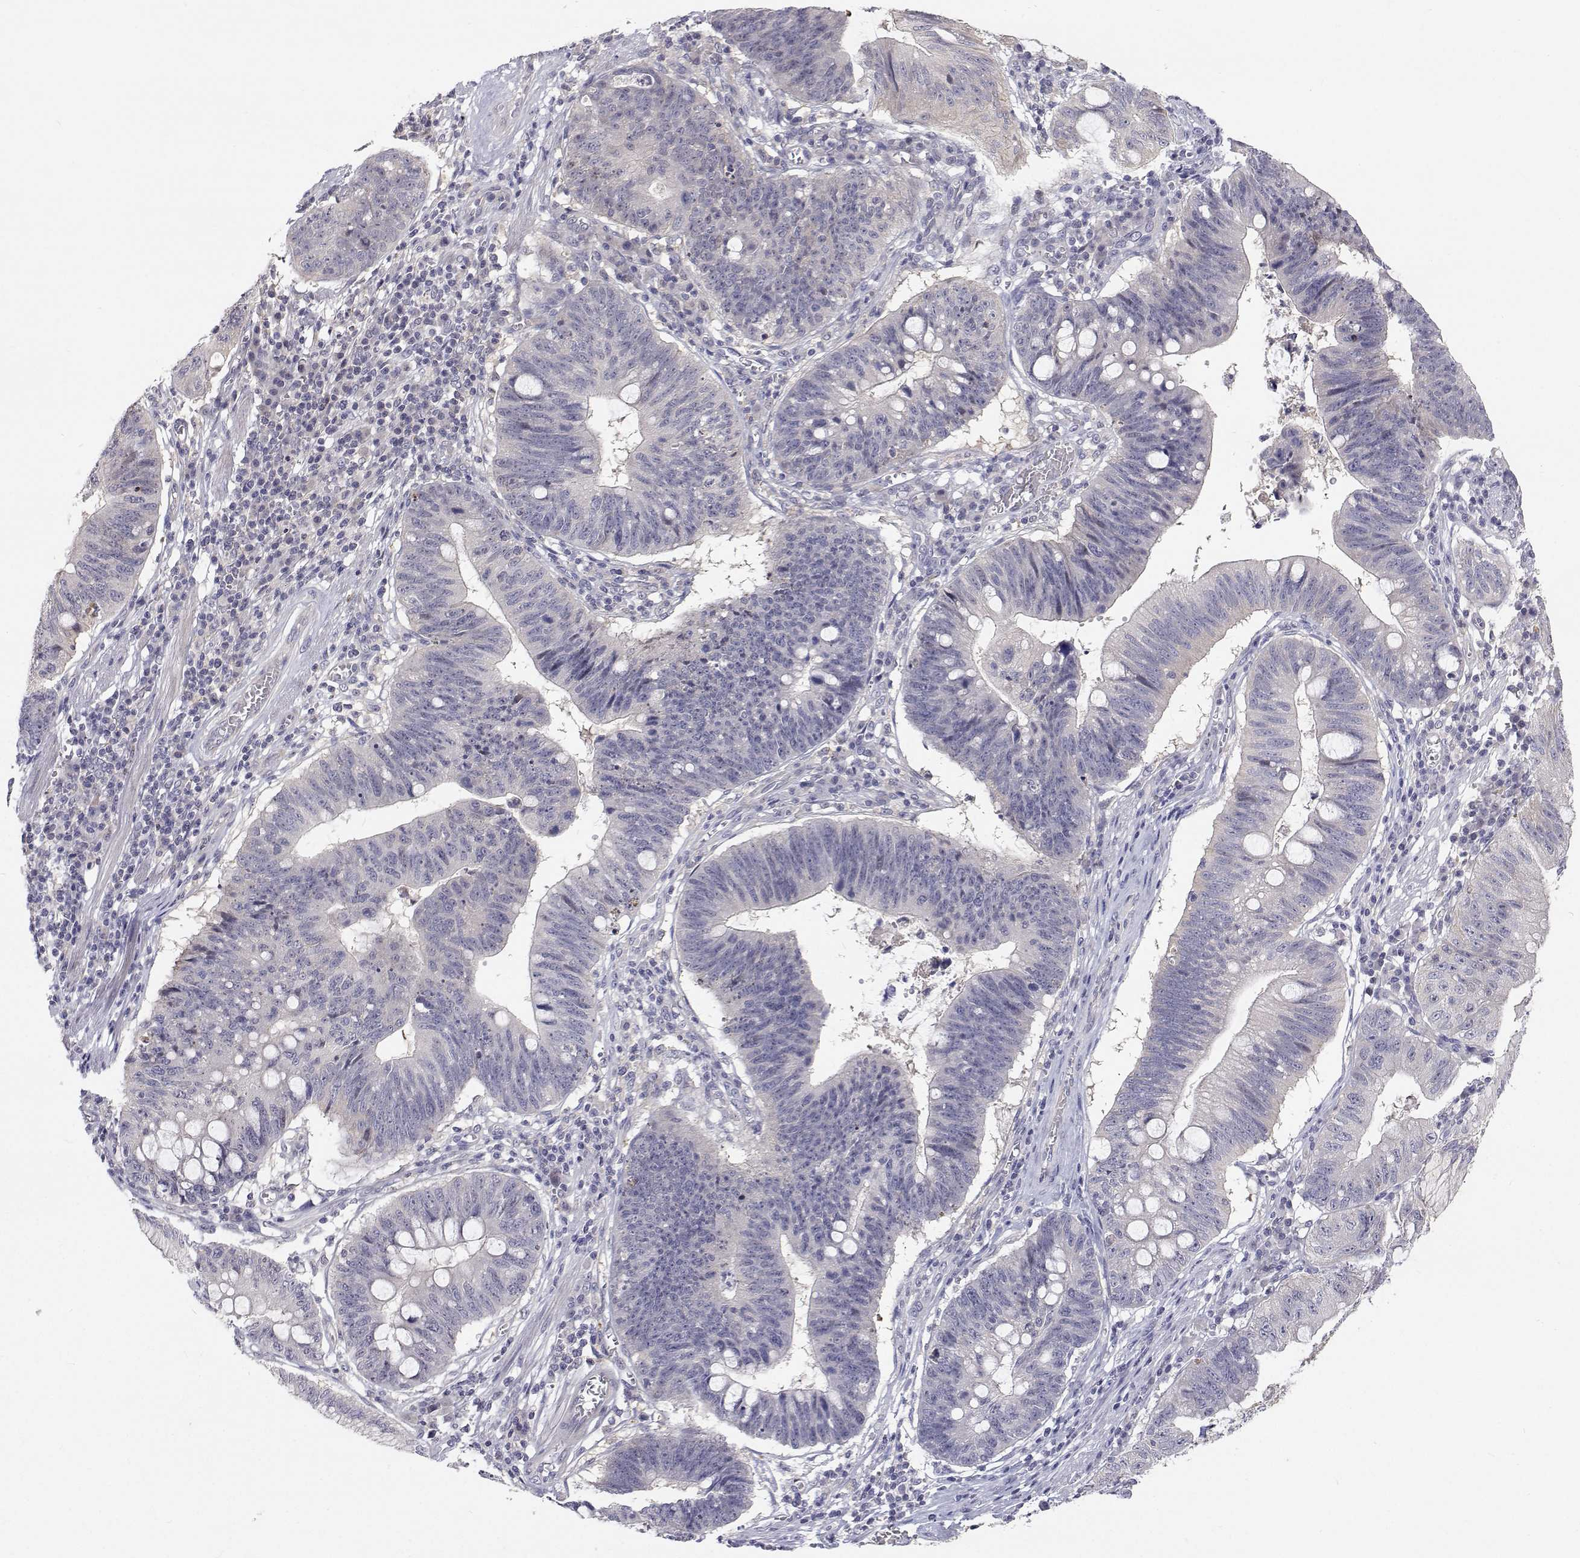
{"staining": {"intensity": "negative", "quantity": "none", "location": "none"}, "tissue": "stomach cancer", "cell_type": "Tumor cells", "image_type": "cancer", "snomed": [{"axis": "morphology", "description": "Adenocarcinoma, NOS"}, {"axis": "topography", "description": "Stomach"}], "caption": "This is an immunohistochemistry micrograph of human stomach cancer. There is no staining in tumor cells.", "gene": "MYPN", "patient": {"sex": "male", "age": 59}}